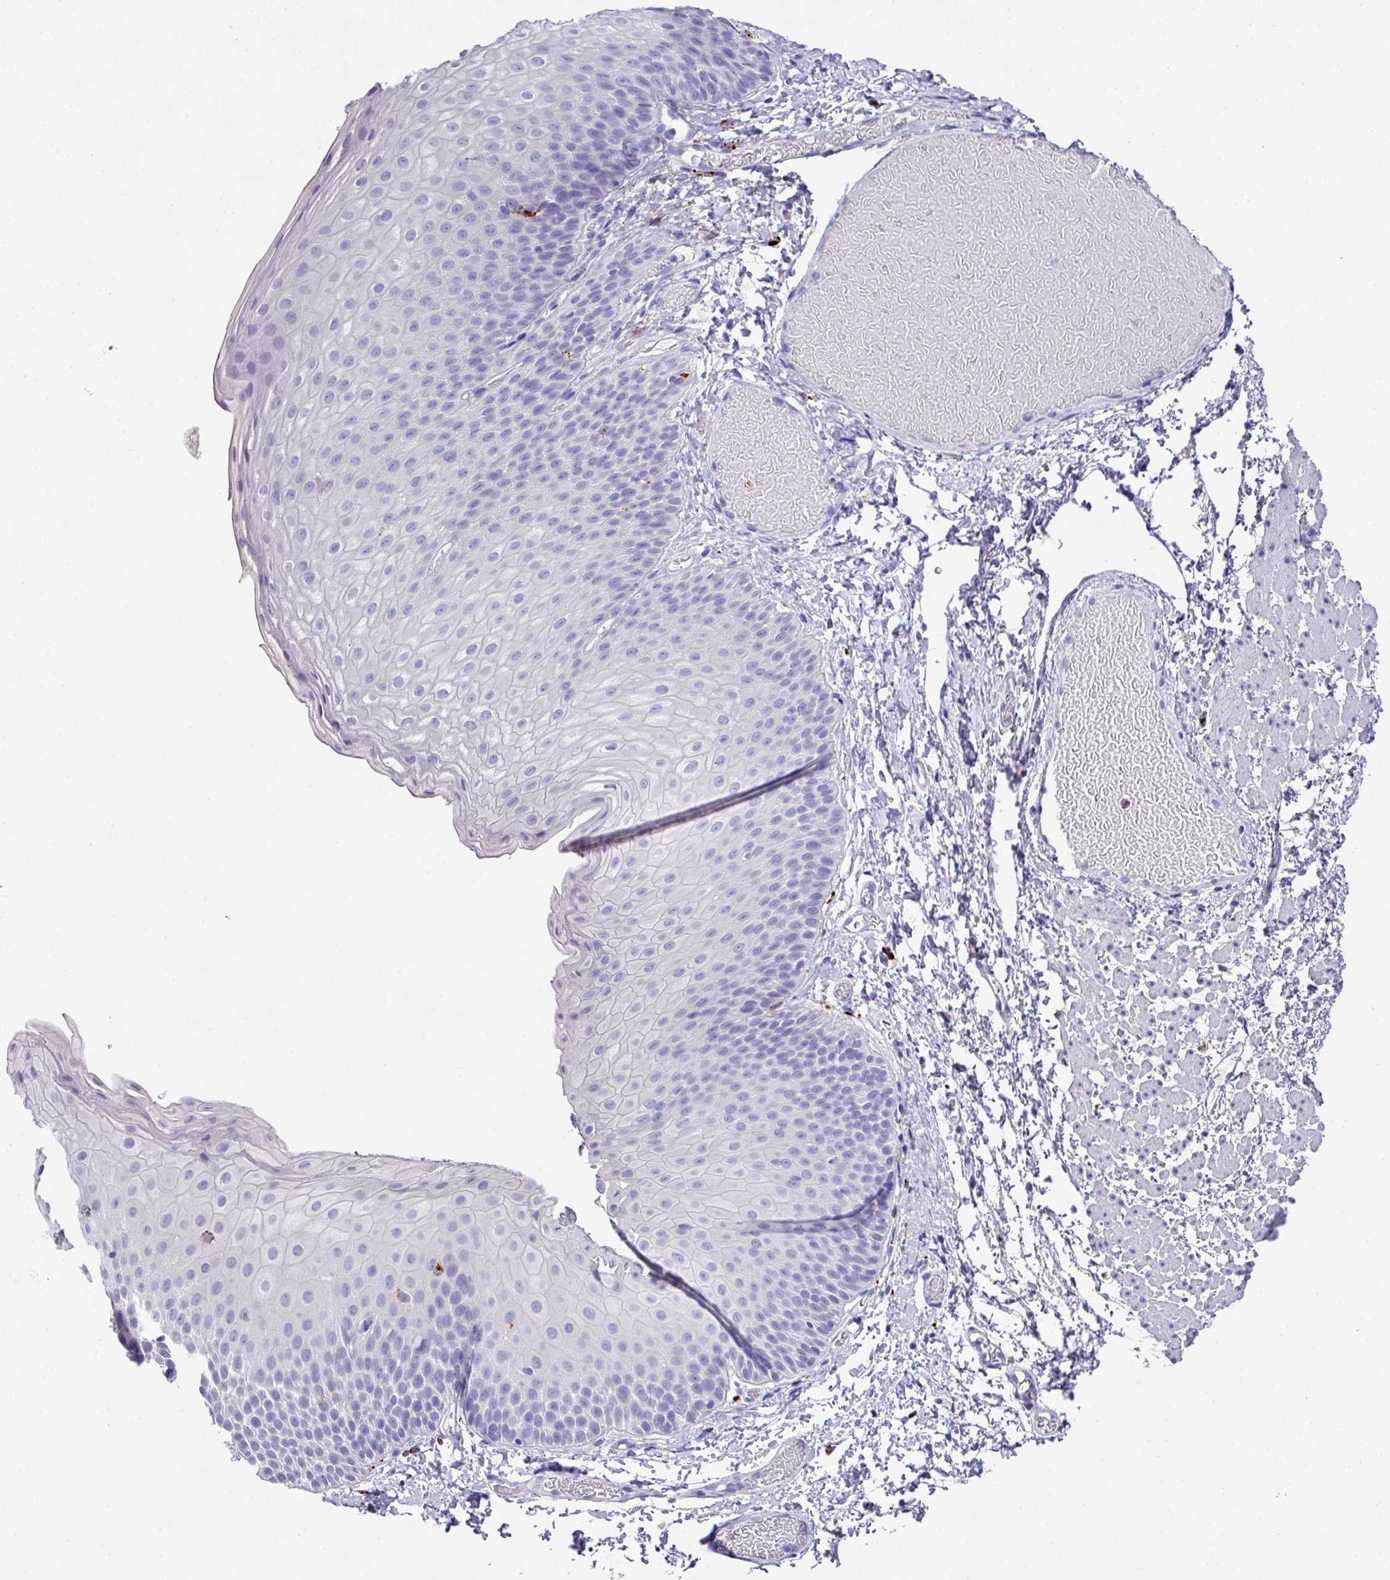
{"staining": {"intensity": "negative", "quantity": "none", "location": "none"}, "tissue": "skin", "cell_type": "Epidermal cells", "image_type": "normal", "snomed": [{"axis": "morphology", "description": "Normal tissue, NOS"}, {"axis": "topography", "description": "Anal"}], "caption": "High power microscopy micrograph of an immunohistochemistry image of unremarkable skin, revealing no significant staining in epidermal cells. Brightfield microscopy of IHC stained with DAB (3,3'-diaminobenzidine) (brown) and hematoxylin (blue), captured at high magnification.", "gene": "CPVL", "patient": {"sex": "female", "age": 40}}